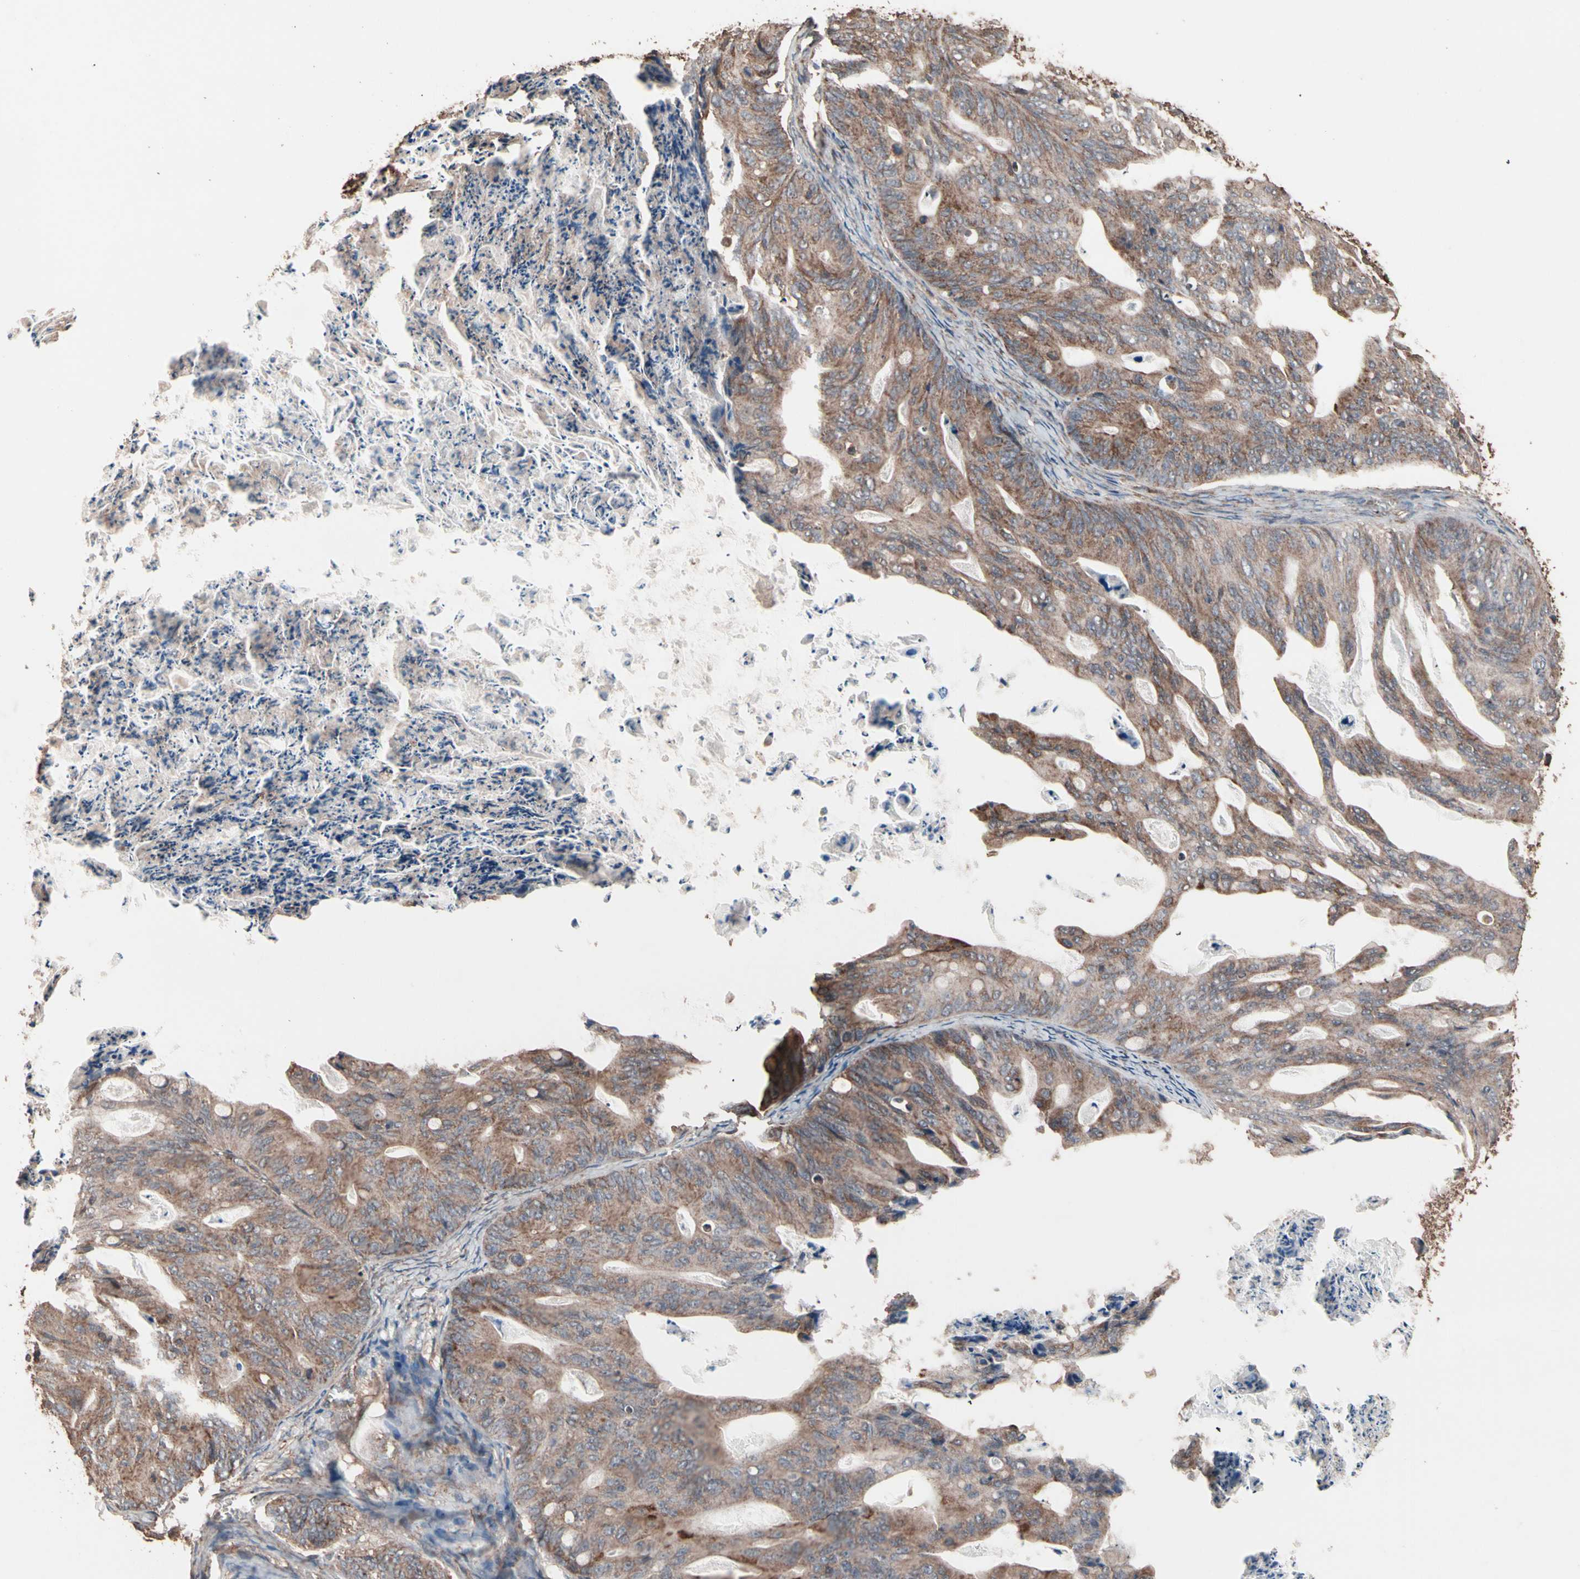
{"staining": {"intensity": "moderate", "quantity": ">75%", "location": "cytoplasmic/membranous"}, "tissue": "ovarian cancer", "cell_type": "Tumor cells", "image_type": "cancer", "snomed": [{"axis": "morphology", "description": "Cystadenocarcinoma, mucinous, NOS"}, {"axis": "topography", "description": "Ovary"}], "caption": "Ovarian cancer stained for a protein shows moderate cytoplasmic/membranous positivity in tumor cells. (IHC, brightfield microscopy, high magnification).", "gene": "MRPL2", "patient": {"sex": "female", "age": 37}}